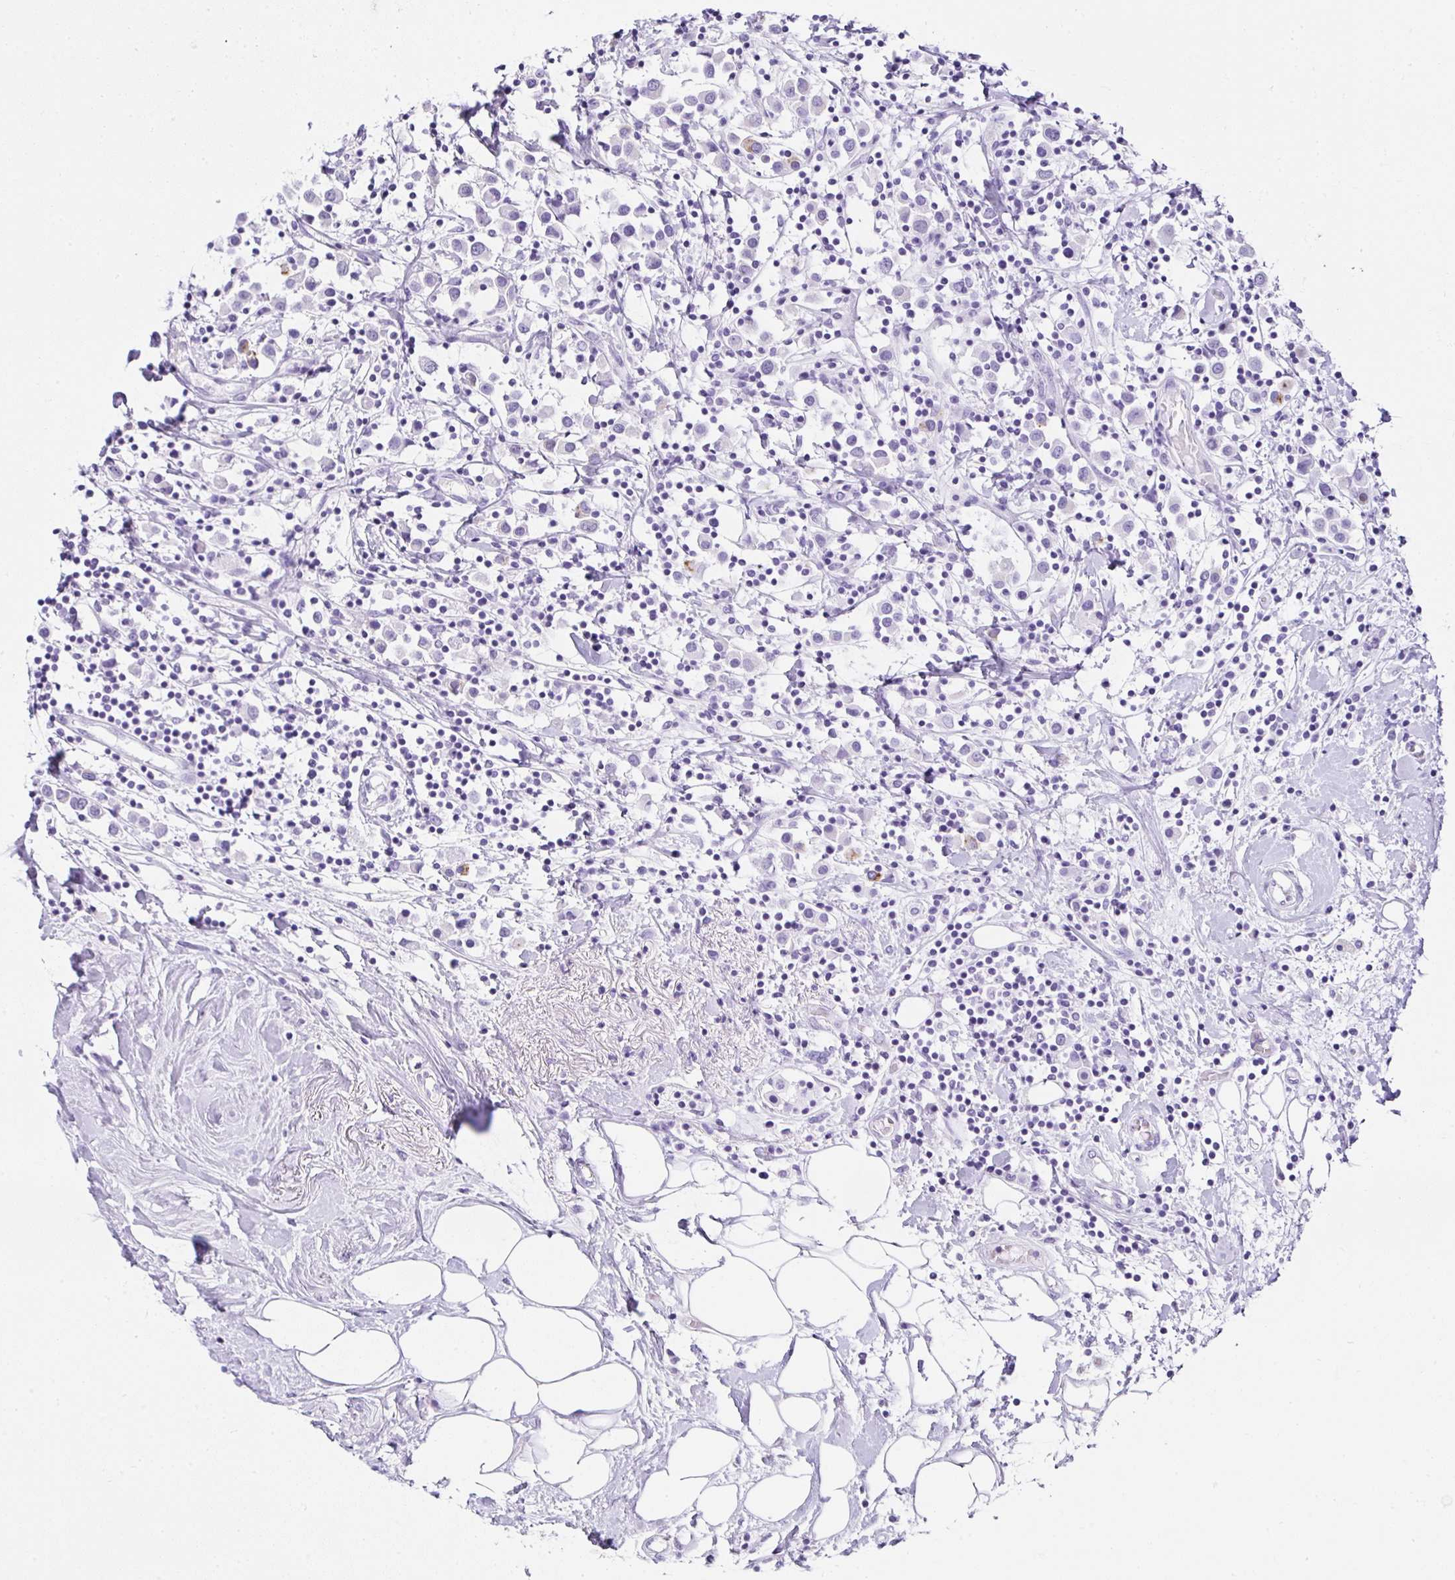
{"staining": {"intensity": "negative", "quantity": "none", "location": "none"}, "tissue": "breast cancer", "cell_type": "Tumor cells", "image_type": "cancer", "snomed": [{"axis": "morphology", "description": "Duct carcinoma"}, {"axis": "topography", "description": "Breast"}], "caption": "This is a photomicrograph of immunohistochemistry (IHC) staining of intraductal carcinoma (breast), which shows no positivity in tumor cells.", "gene": "SERPINB3", "patient": {"sex": "female", "age": 61}}